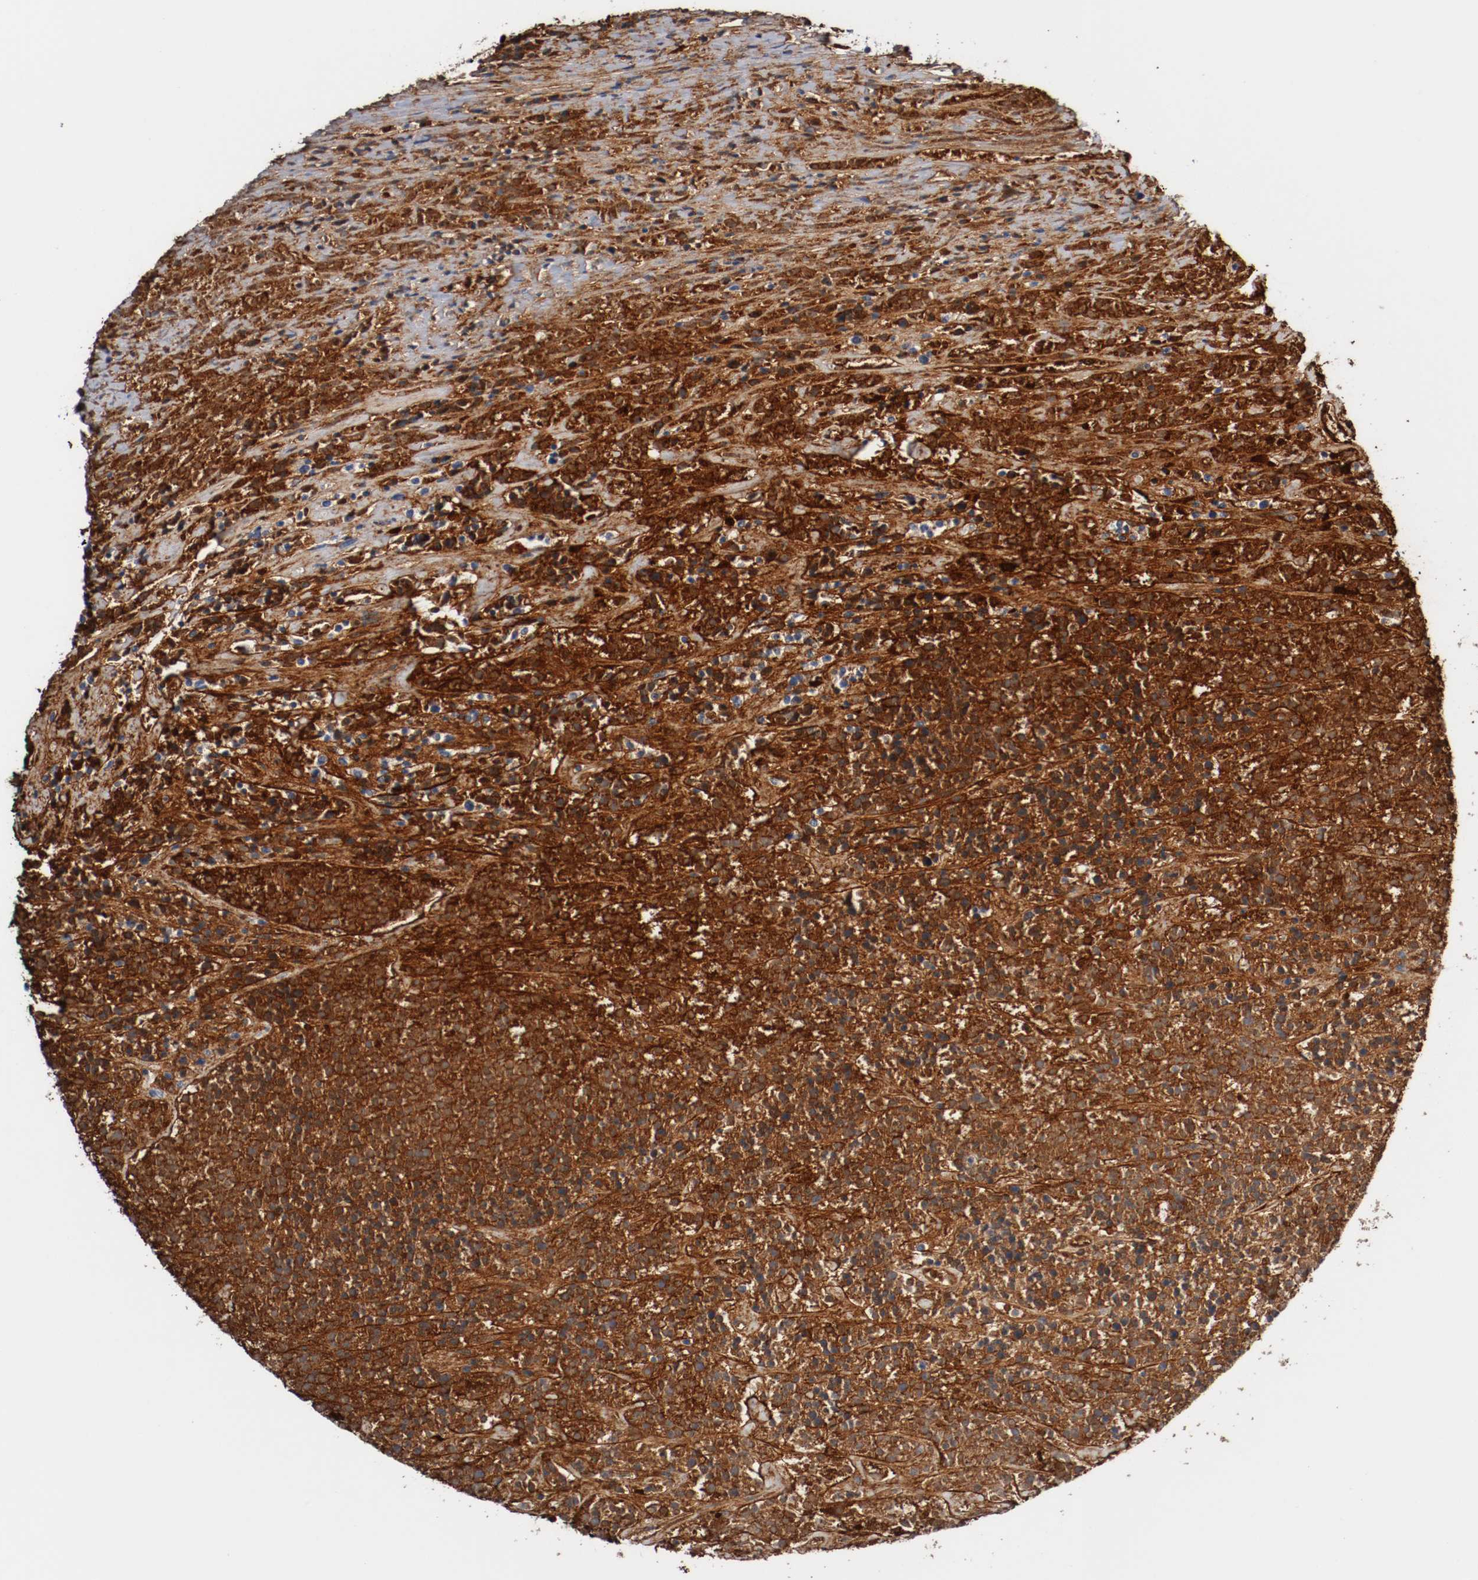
{"staining": {"intensity": "strong", "quantity": ">75%", "location": "cytoplasmic/membranous,nuclear"}, "tissue": "lymphoma", "cell_type": "Tumor cells", "image_type": "cancer", "snomed": [{"axis": "morphology", "description": "Malignant lymphoma, non-Hodgkin's type, High grade"}, {"axis": "topography", "description": "Lymph node"}], "caption": "Strong cytoplasmic/membranous and nuclear protein staining is present in about >75% of tumor cells in lymphoma.", "gene": "TNC", "patient": {"sex": "female", "age": 73}}